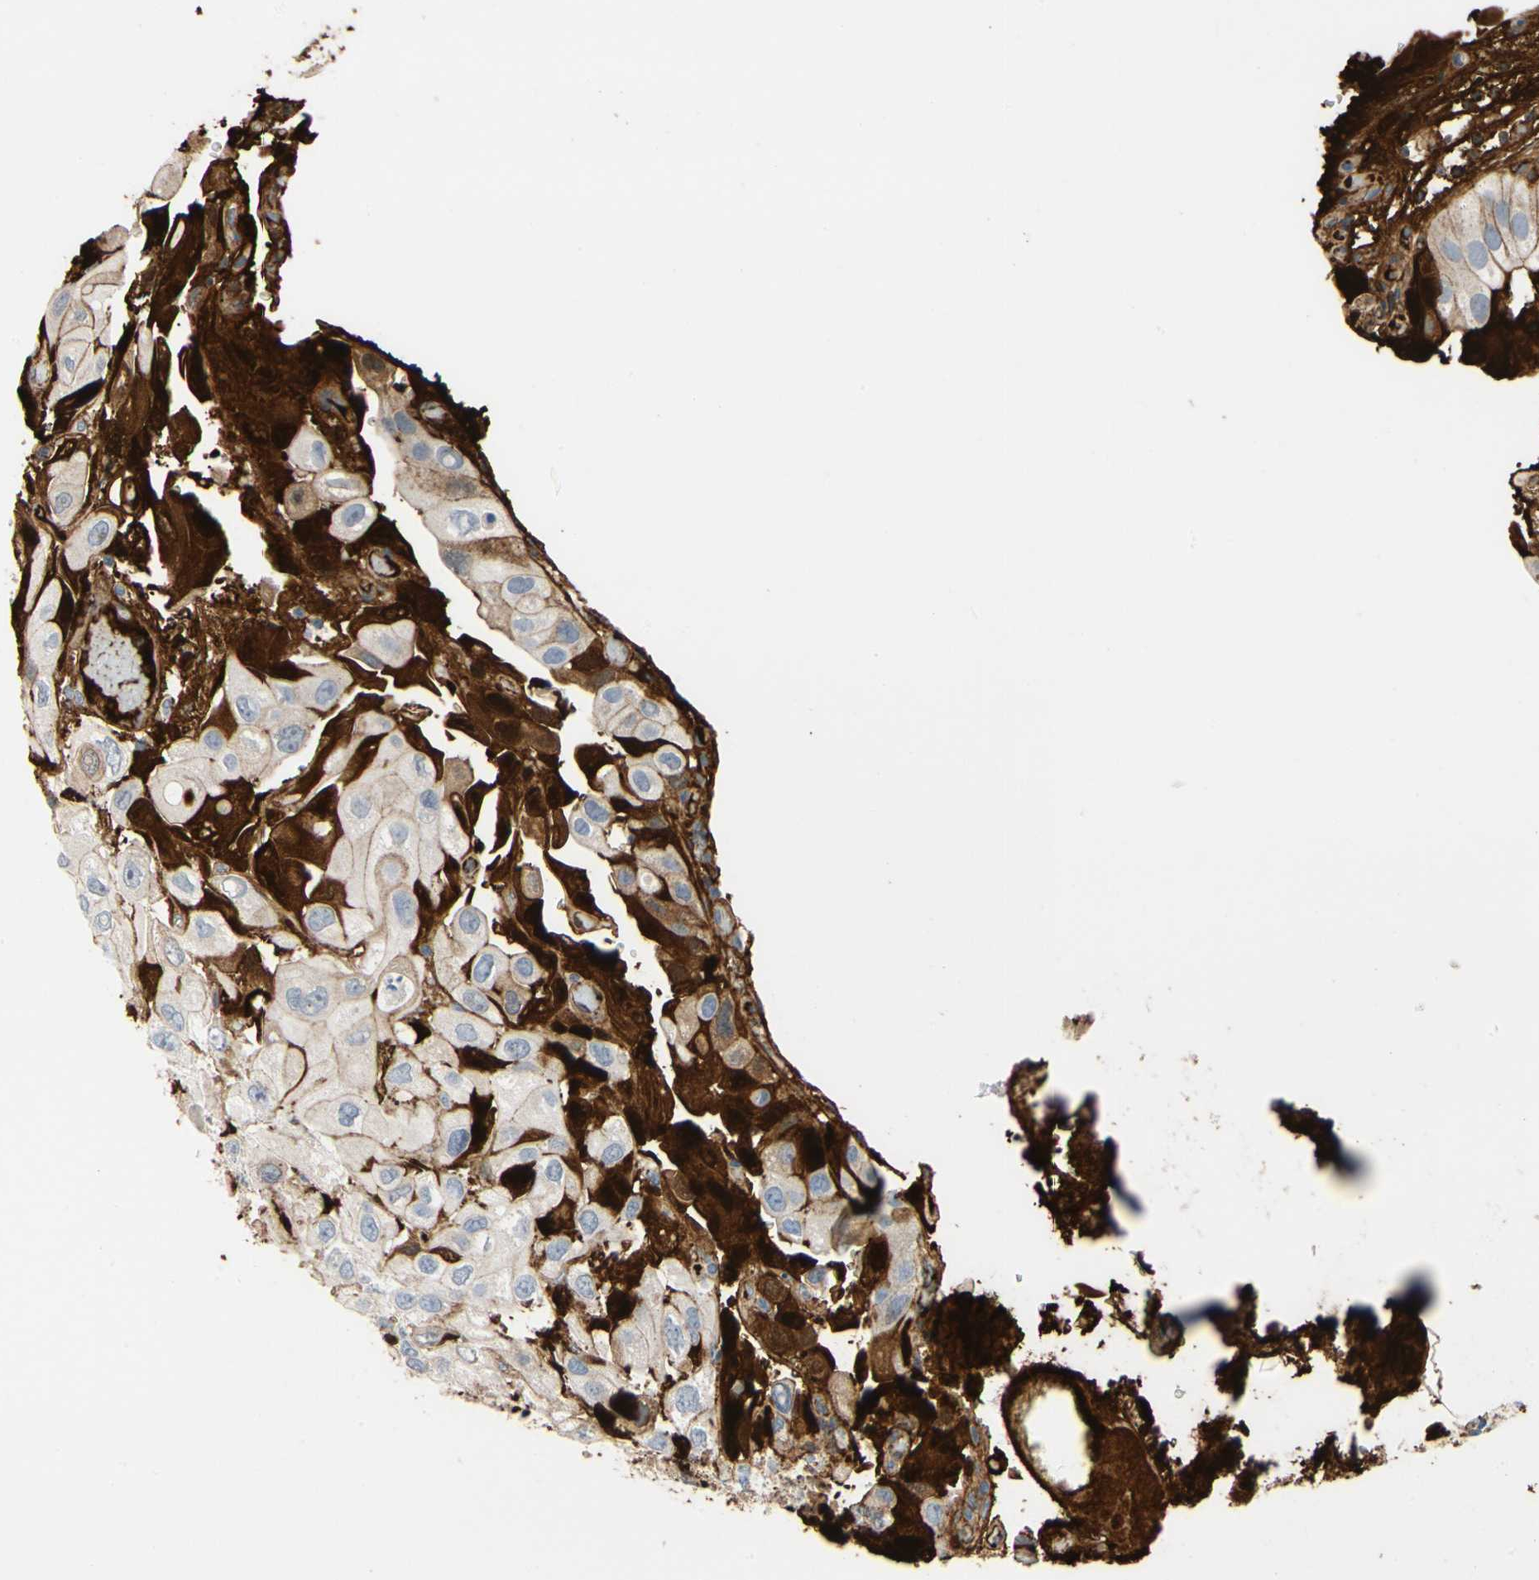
{"staining": {"intensity": "moderate", "quantity": "25%-75%", "location": "cytoplasmic/membranous"}, "tissue": "urothelial cancer", "cell_type": "Tumor cells", "image_type": "cancer", "snomed": [{"axis": "morphology", "description": "Urothelial carcinoma, High grade"}, {"axis": "topography", "description": "Urinary bladder"}], "caption": "High-power microscopy captured an immunohistochemistry (IHC) image of urothelial cancer, revealing moderate cytoplasmic/membranous staining in approximately 25%-75% of tumor cells.", "gene": "FGB", "patient": {"sex": "female", "age": 64}}